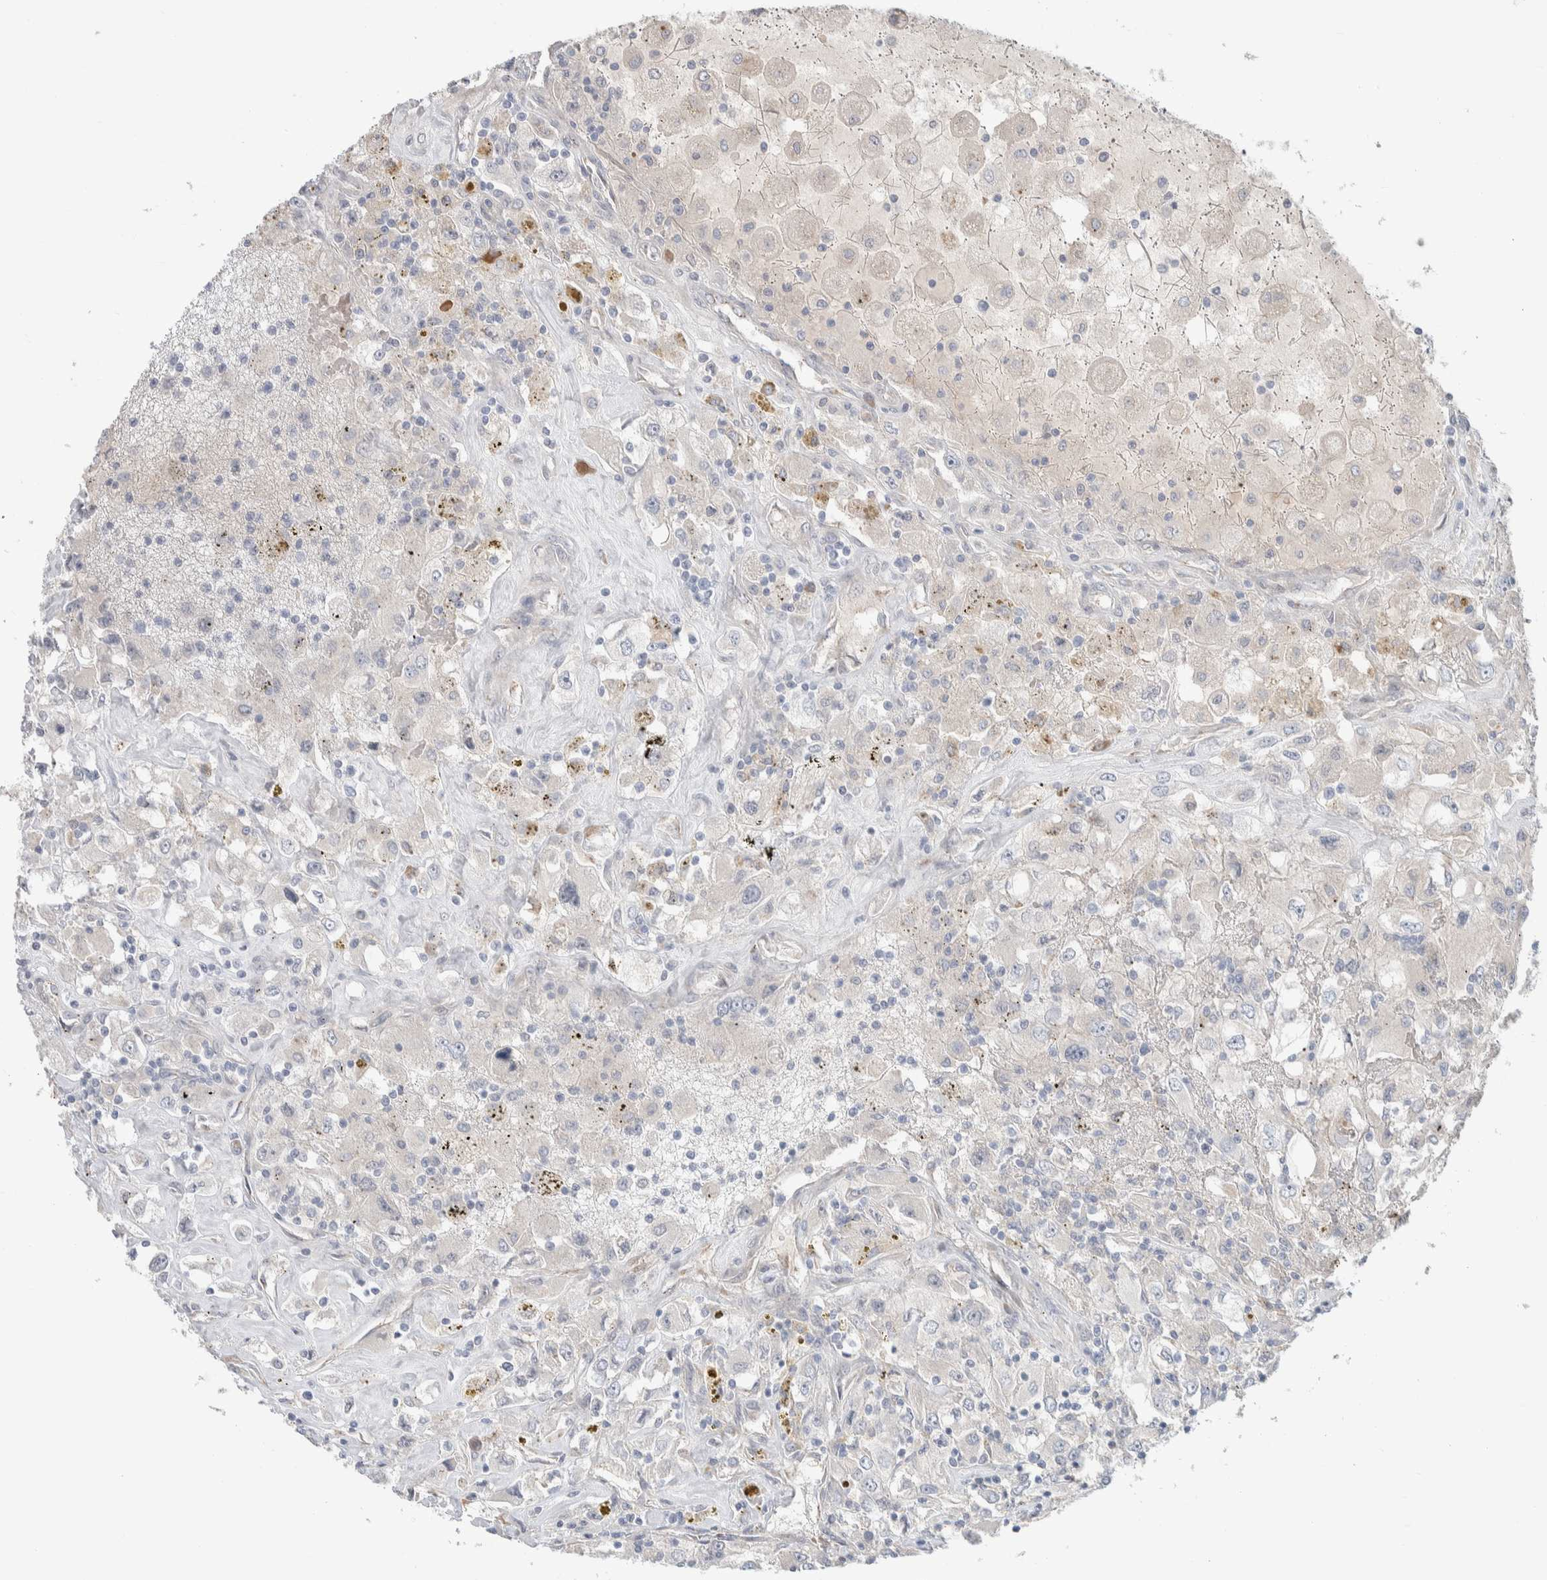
{"staining": {"intensity": "negative", "quantity": "none", "location": "none"}, "tissue": "renal cancer", "cell_type": "Tumor cells", "image_type": "cancer", "snomed": [{"axis": "morphology", "description": "Adenocarcinoma, NOS"}, {"axis": "topography", "description": "Kidney"}], "caption": "Immunohistochemistry of human renal cancer displays no staining in tumor cells.", "gene": "RUSF1", "patient": {"sex": "female", "age": 52}}